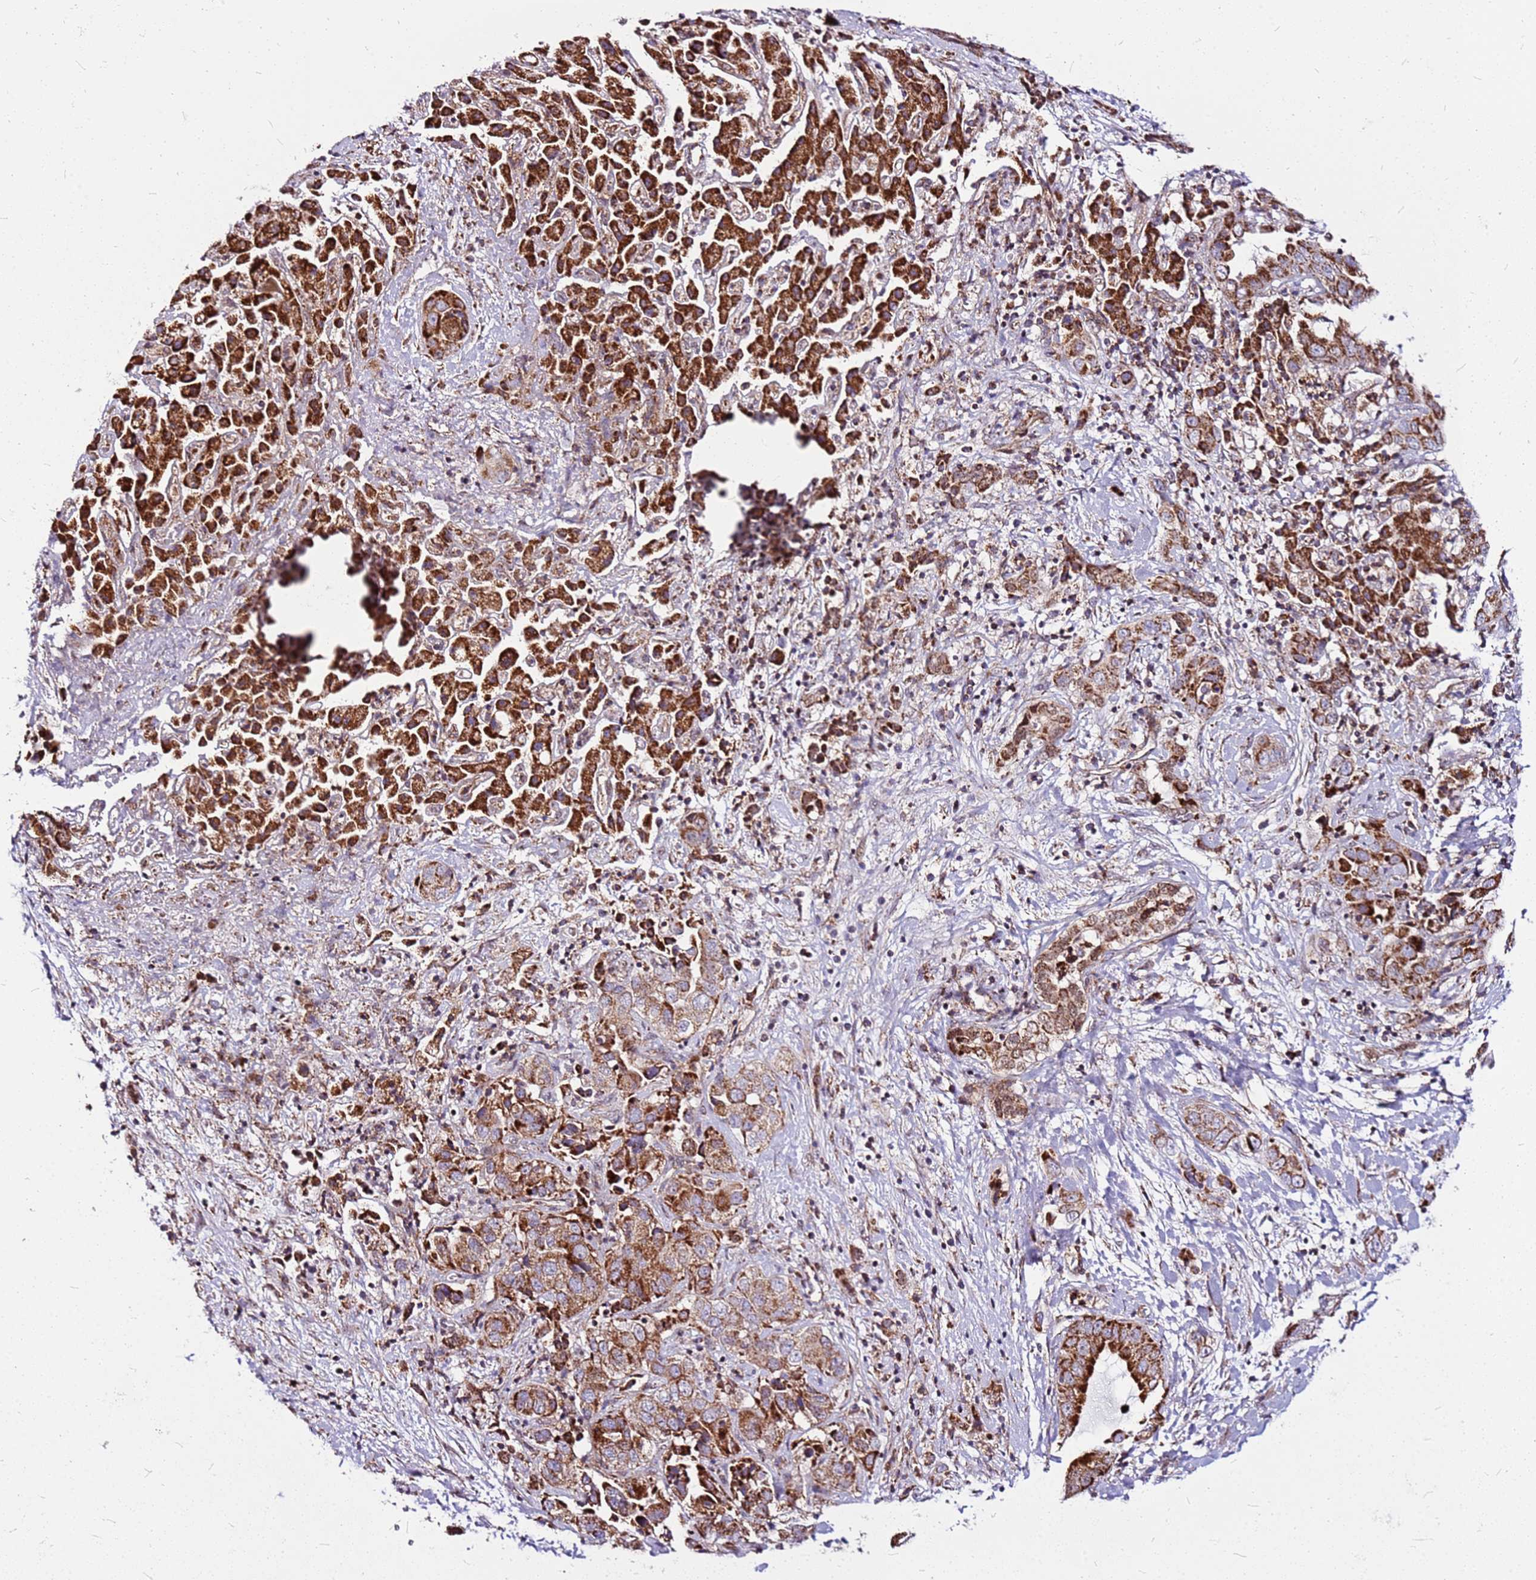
{"staining": {"intensity": "moderate", "quantity": ">75%", "location": "cytoplasmic/membranous"}, "tissue": "liver cancer", "cell_type": "Tumor cells", "image_type": "cancer", "snomed": [{"axis": "morphology", "description": "Cholangiocarcinoma"}, {"axis": "topography", "description": "Liver"}], "caption": "Protein expression analysis of liver cancer shows moderate cytoplasmic/membranous expression in about >75% of tumor cells. (Brightfield microscopy of DAB IHC at high magnification).", "gene": "OR51T1", "patient": {"sex": "female", "age": 52}}